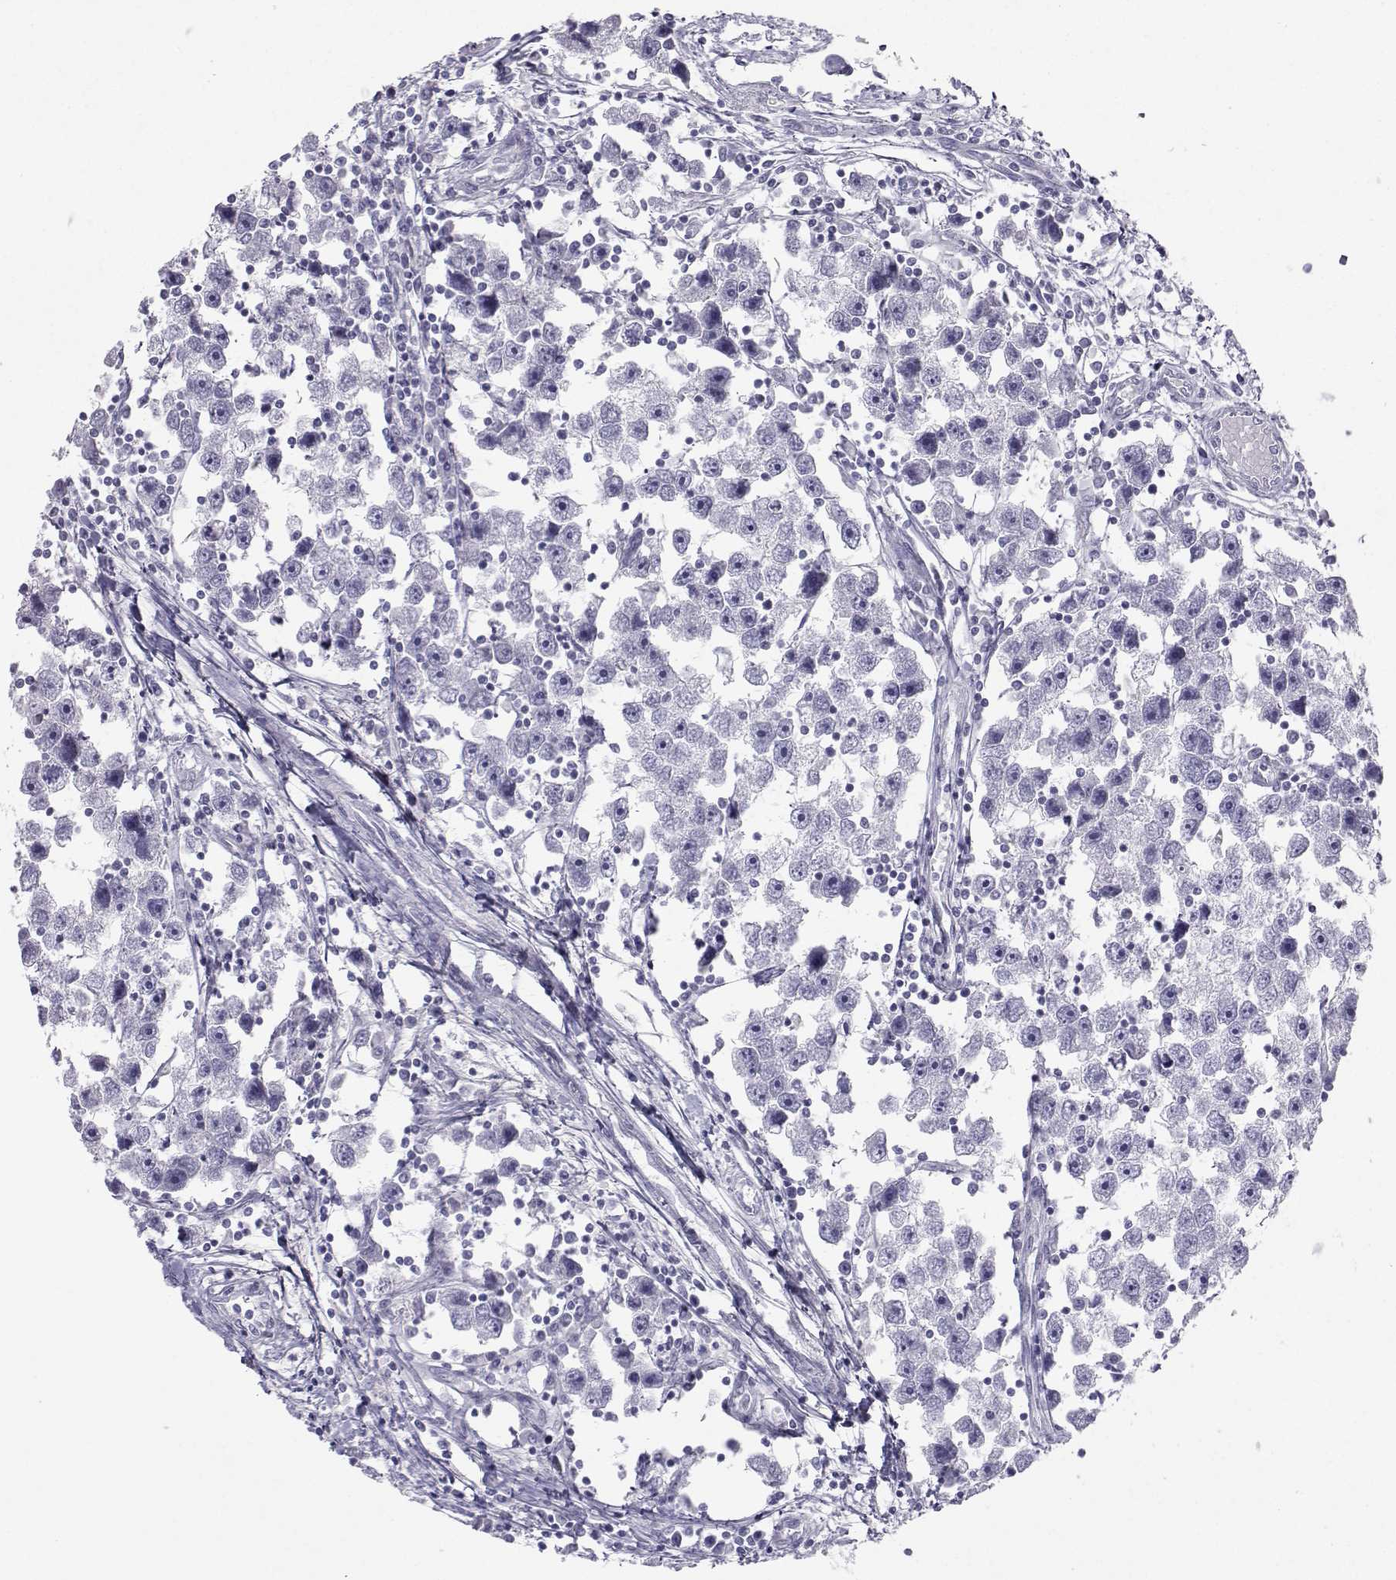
{"staining": {"intensity": "negative", "quantity": "none", "location": "none"}, "tissue": "testis cancer", "cell_type": "Tumor cells", "image_type": "cancer", "snomed": [{"axis": "morphology", "description": "Seminoma, NOS"}, {"axis": "topography", "description": "Testis"}], "caption": "This photomicrograph is of seminoma (testis) stained with IHC to label a protein in brown with the nuclei are counter-stained blue. There is no positivity in tumor cells. (Brightfield microscopy of DAB immunohistochemistry (IHC) at high magnification).", "gene": "SST", "patient": {"sex": "male", "age": 30}}